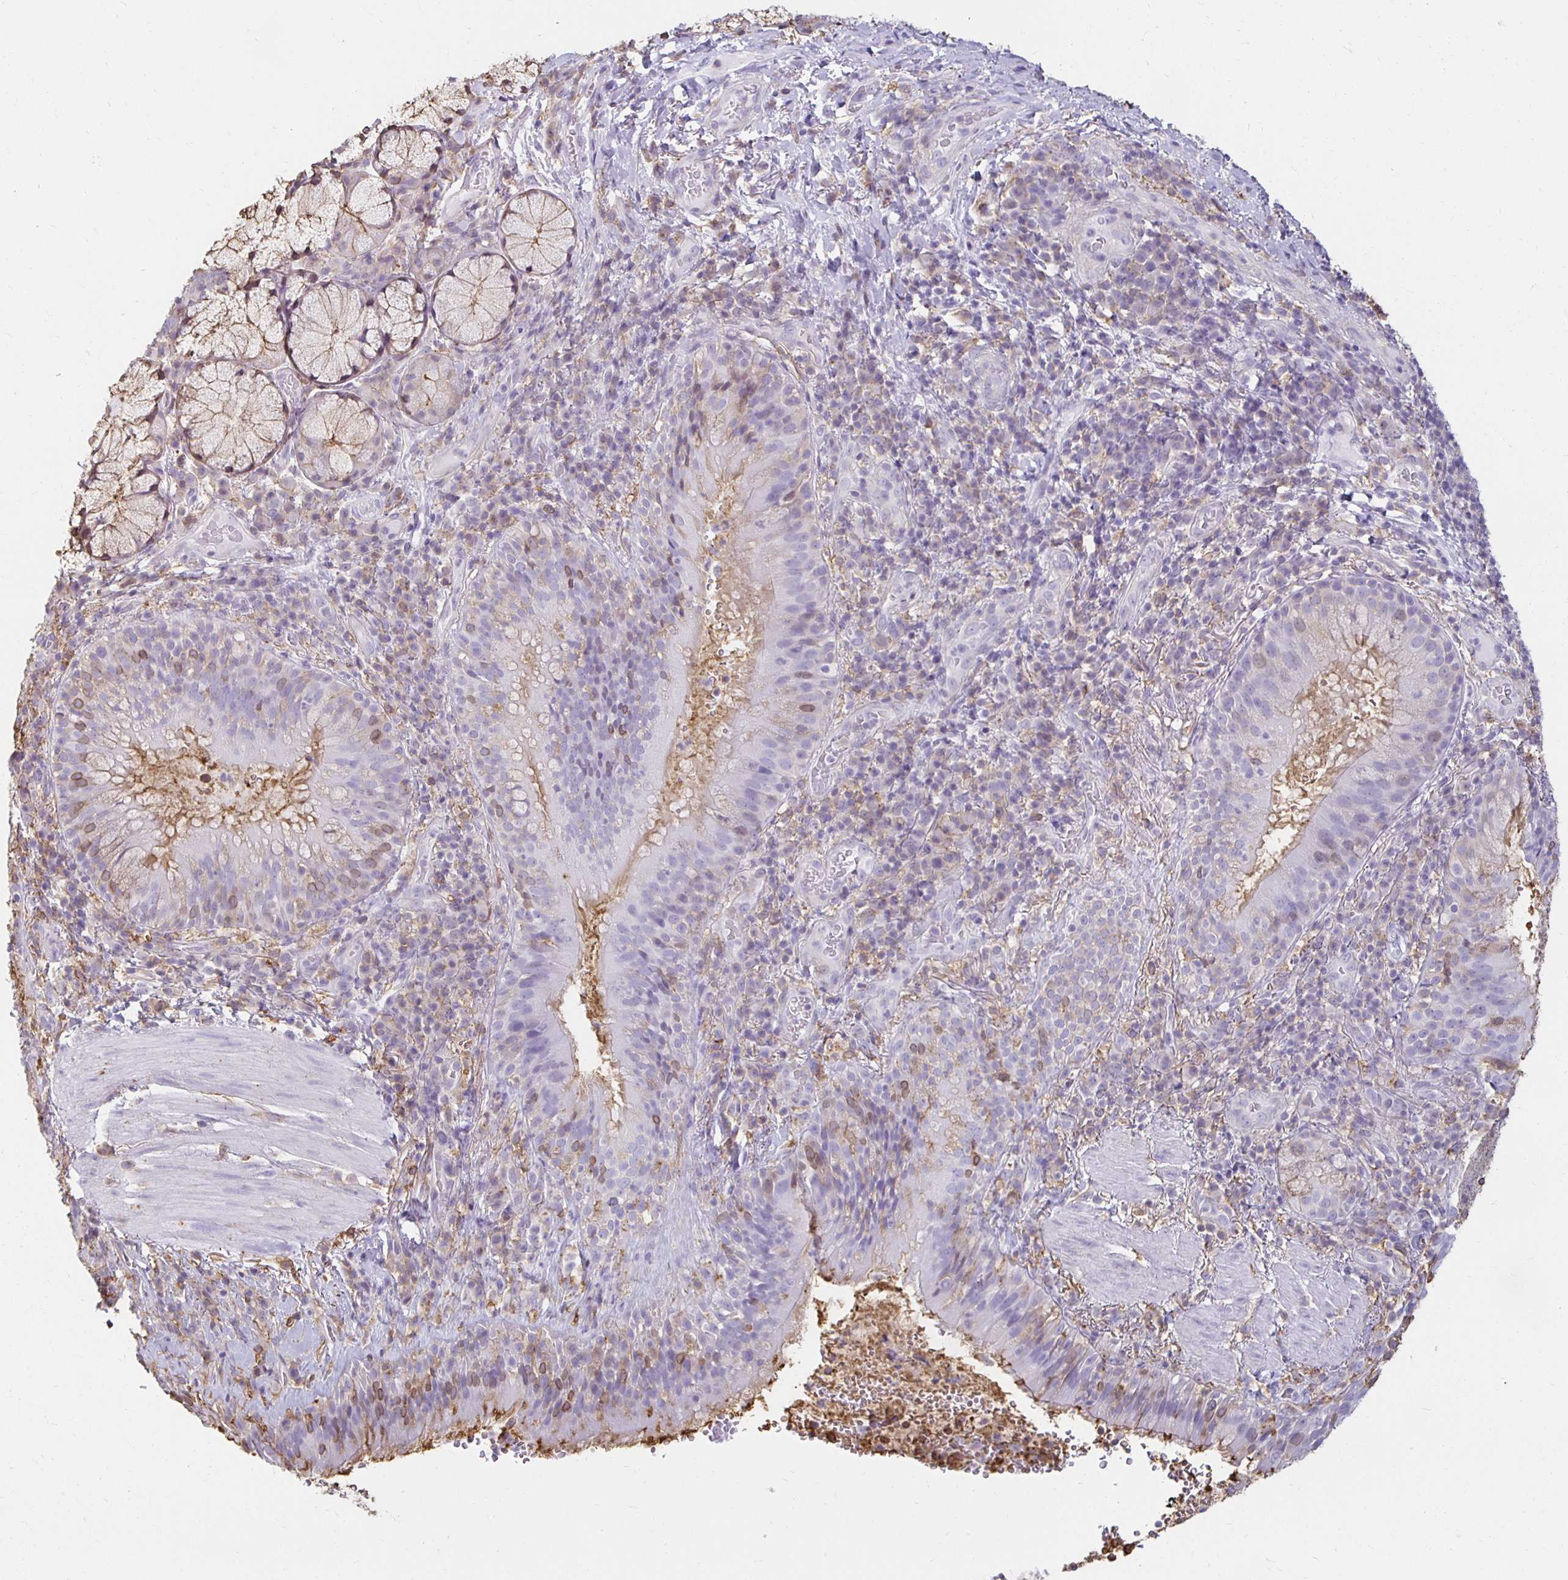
{"staining": {"intensity": "weak", "quantity": "<25%", "location": "cytoplasmic/membranous"}, "tissue": "bronchus", "cell_type": "Respiratory epithelial cells", "image_type": "normal", "snomed": [{"axis": "morphology", "description": "Normal tissue, NOS"}, {"axis": "topography", "description": "Lymph node"}, {"axis": "topography", "description": "Bronchus"}], "caption": "This is a histopathology image of immunohistochemistry staining of unremarkable bronchus, which shows no staining in respiratory epithelial cells. Brightfield microscopy of immunohistochemistry stained with DAB (3,3'-diaminobenzidine) (brown) and hematoxylin (blue), captured at high magnification.", "gene": "TAS1R3", "patient": {"sex": "male", "age": 56}}